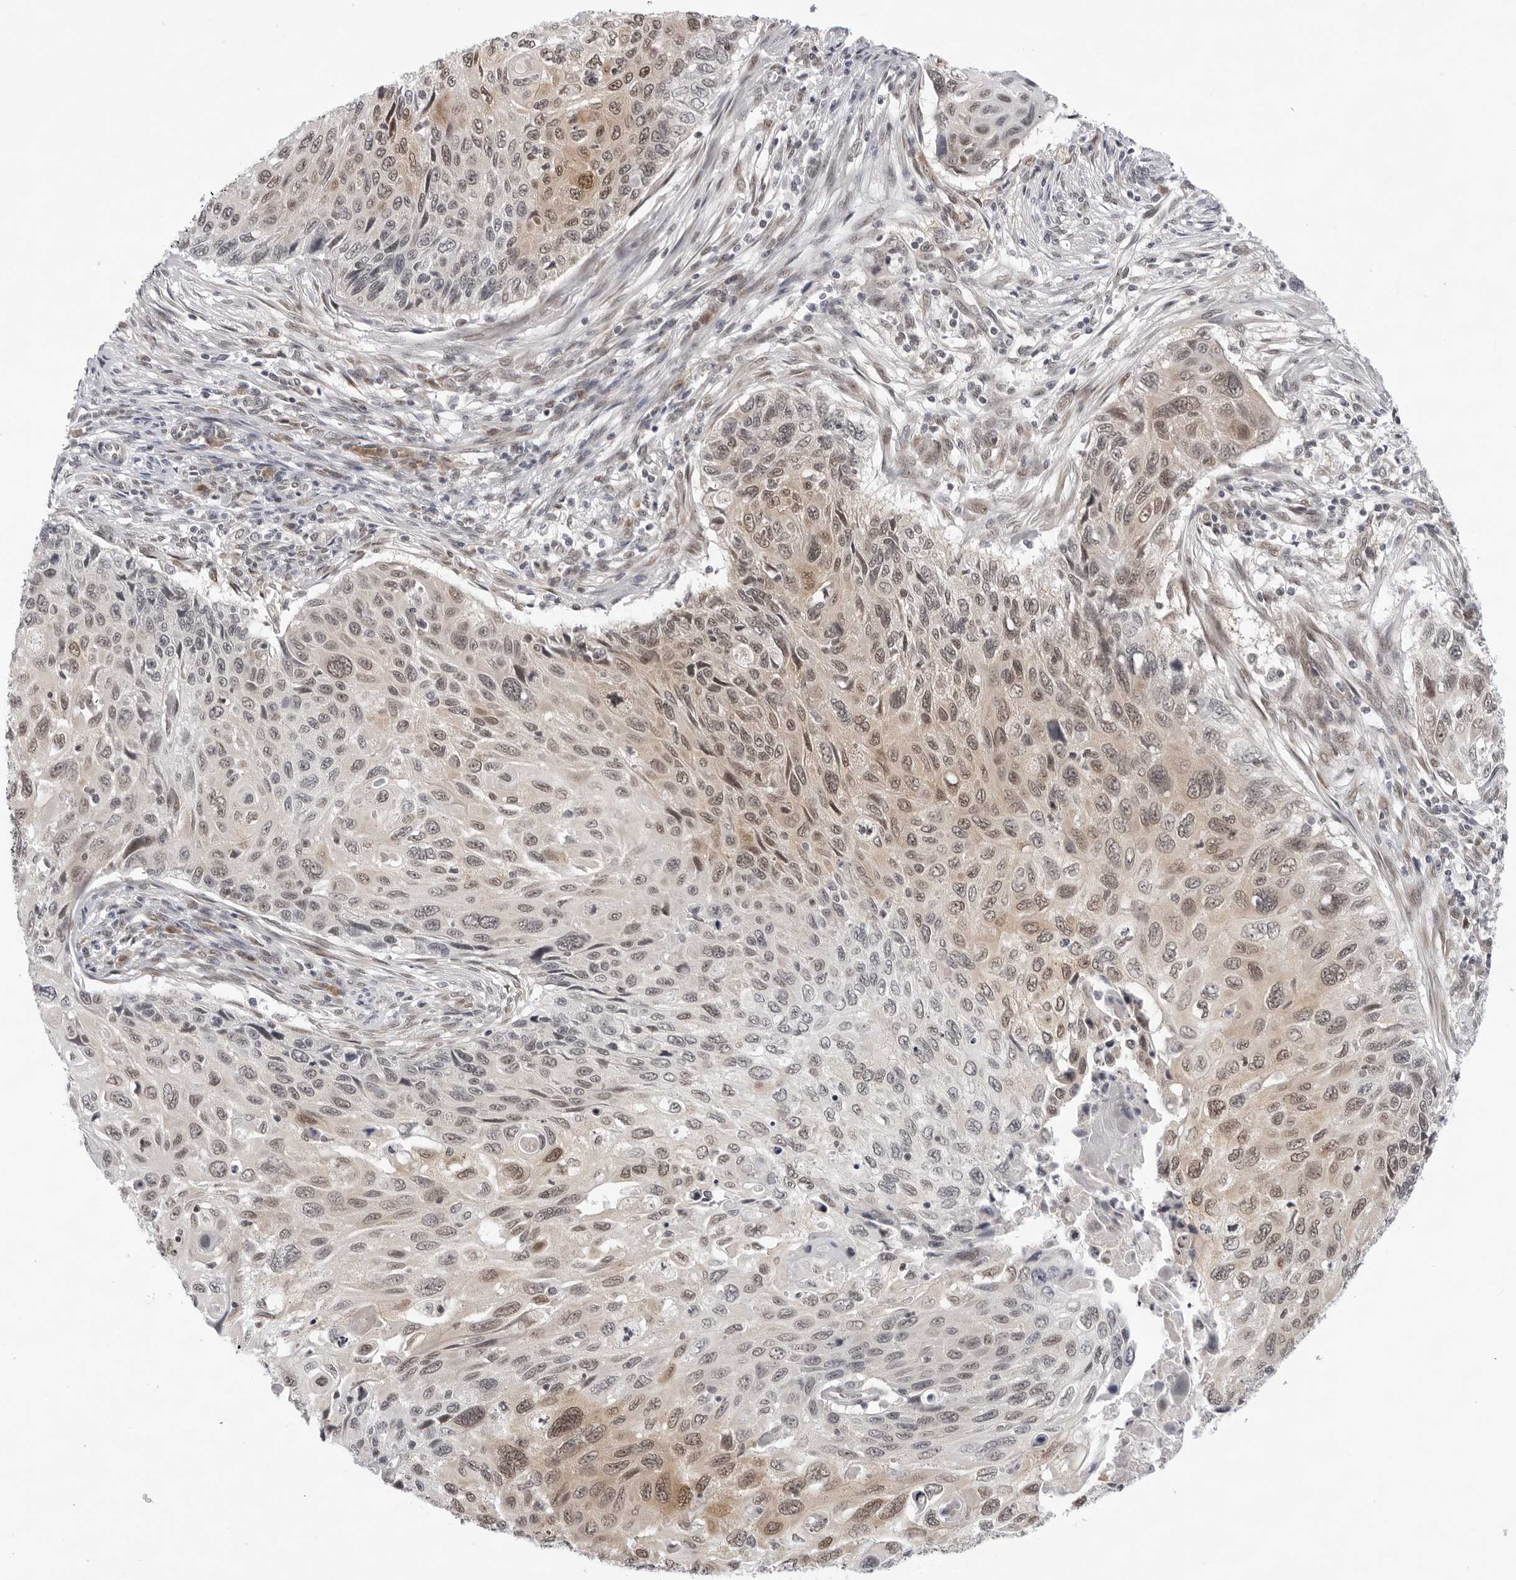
{"staining": {"intensity": "weak", "quantity": ">75%", "location": "cytoplasmic/membranous,nuclear"}, "tissue": "cervical cancer", "cell_type": "Tumor cells", "image_type": "cancer", "snomed": [{"axis": "morphology", "description": "Squamous cell carcinoma, NOS"}, {"axis": "topography", "description": "Cervix"}], "caption": "A brown stain labels weak cytoplasmic/membranous and nuclear positivity of a protein in human cervical cancer (squamous cell carcinoma) tumor cells.", "gene": "CASP7", "patient": {"sex": "female", "age": 70}}